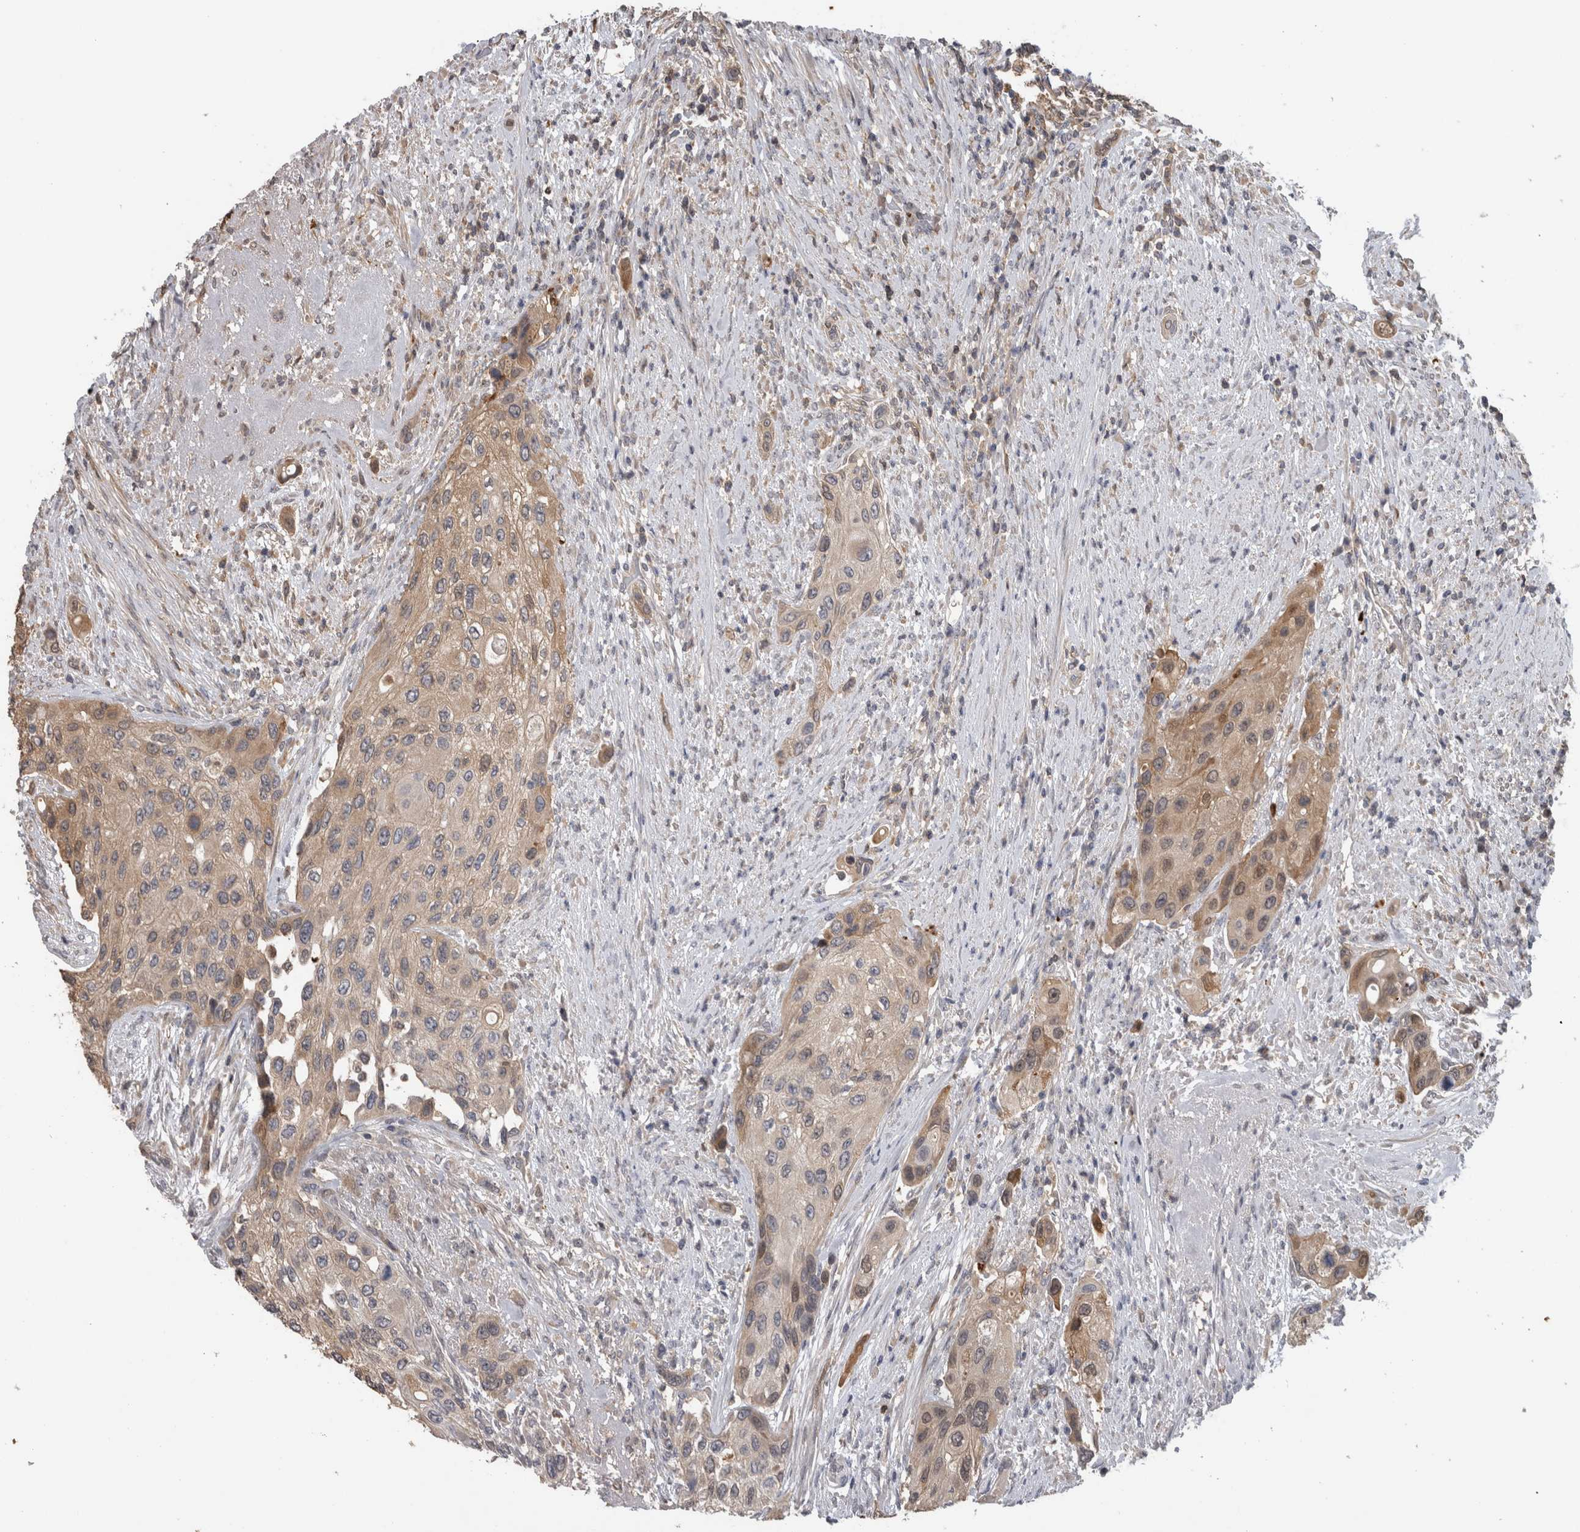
{"staining": {"intensity": "weak", "quantity": ">75%", "location": "cytoplasmic/membranous"}, "tissue": "urothelial cancer", "cell_type": "Tumor cells", "image_type": "cancer", "snomed": [{"axis": "morphology", "description": "Urothelial carcinoma, High grade"}, {"axis": "topography", "description": "Urinary bladder"}], "caption": "Protein positivity by immunohistochemistry (IHC) reveals weak cytoplasmic/membranous expression in about >75% of tumor cells in urothelial cancer. (IHC, brightfield microscopy, high magnification).", "gene": "USH1G", "patient": {"sex": "female", "age": 56}}